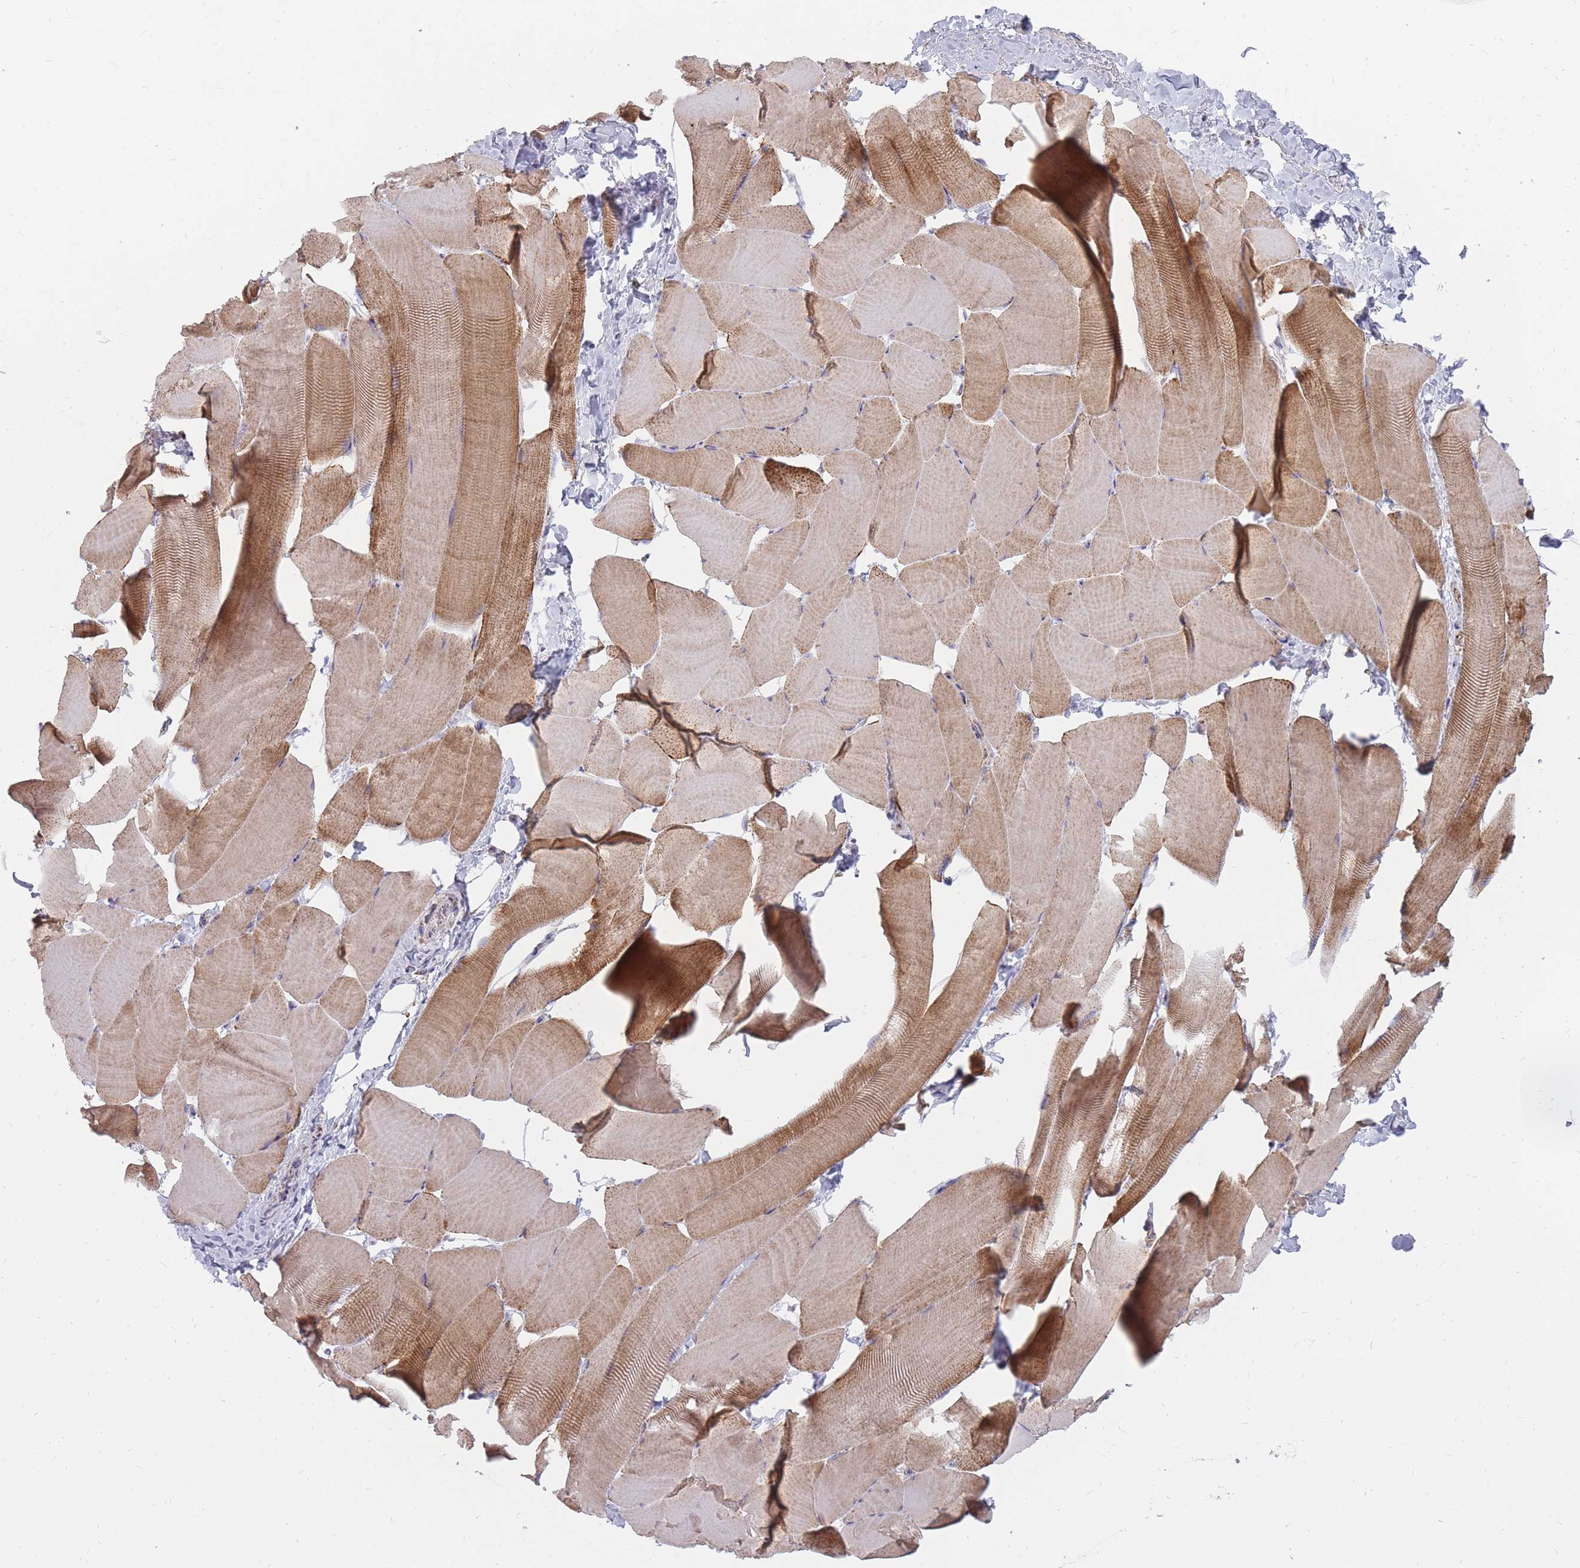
{"staining": {"intensity": "moderate", "quantity": ">75%", "location": "cytoplasmic/membranous"}, "tissue": "skeletal muscle", "cell_type": "Myocytes", "image_type": "normal", "snomed": [{"axis": "morphology", "description": "Normal tissue, NOS"}, {"axis": "topography", "description": "Skeletal muscle"}], "caption": "This image demonstrates immunohistochemistry staining of benign human skeletal muscle, with medium moderate cytoplasmic/membranous expression in approximately >75% of myocytes.", "gene": "ALKBH4", "patient": {"sex": "male", "age": 25}}